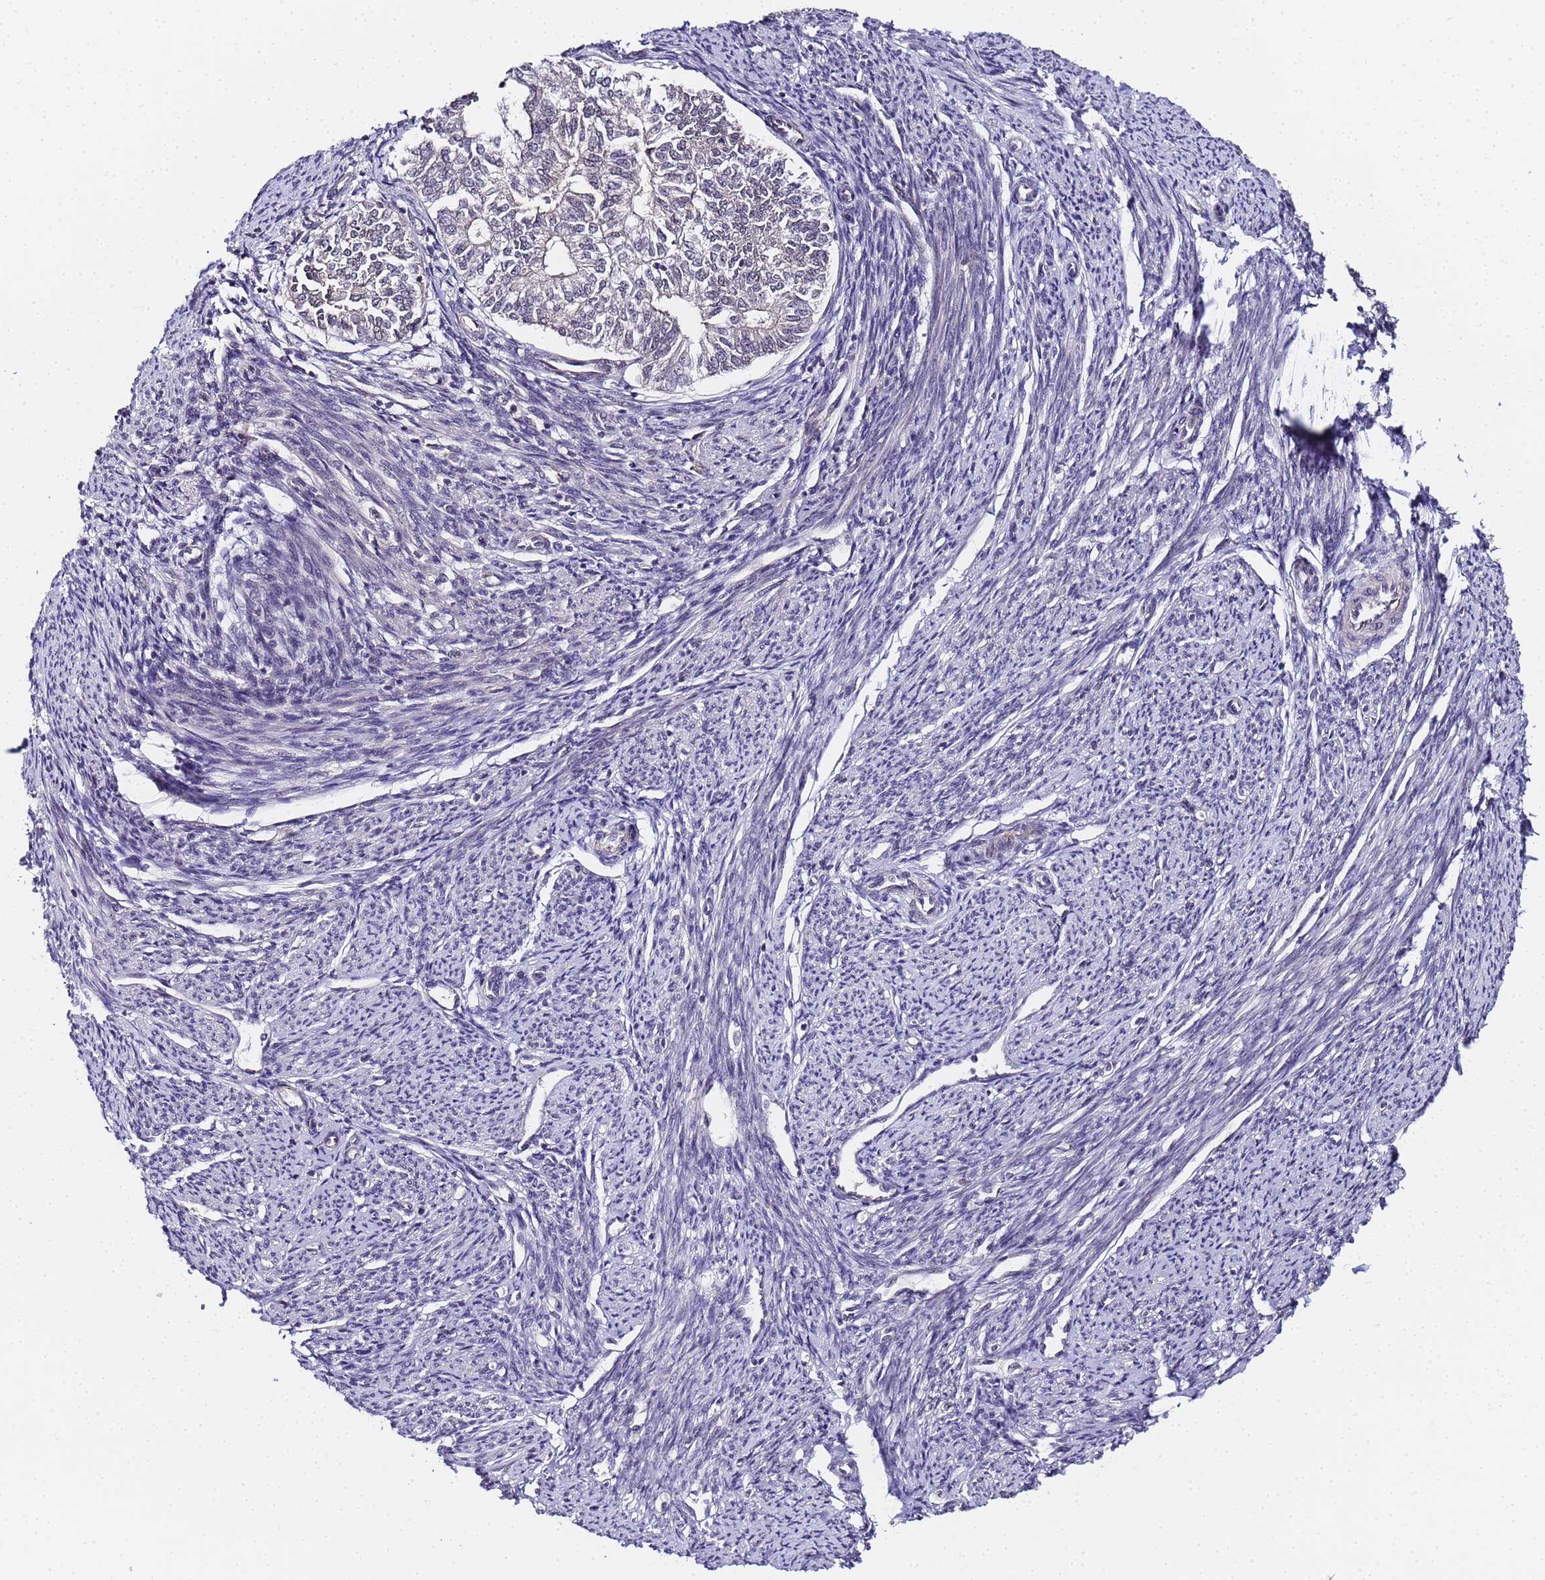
{"staining": {"intensity": "weak", "quantity": "<25%", "location": "nuclear"}, "tissue": "smooth muscle", "cell_type": "Smooth muscle cells", "image_type": "normal", "snomed": [{"axis": "morphology", "description": "Normal tissue, NOS"}, {"axis": "topography", "description": "Smooth muscle"}, {"axis": "topography", "description": "Uterus"}], "caption": "Histopathology image shows no protein staining in smooth muscle cells of normal smooth muscle. (Immunohistochemistry (ihc), brightfield microscopy, high magnification).", "gene": "LSM3", "patient": {"sex": "female", "age": 59}}